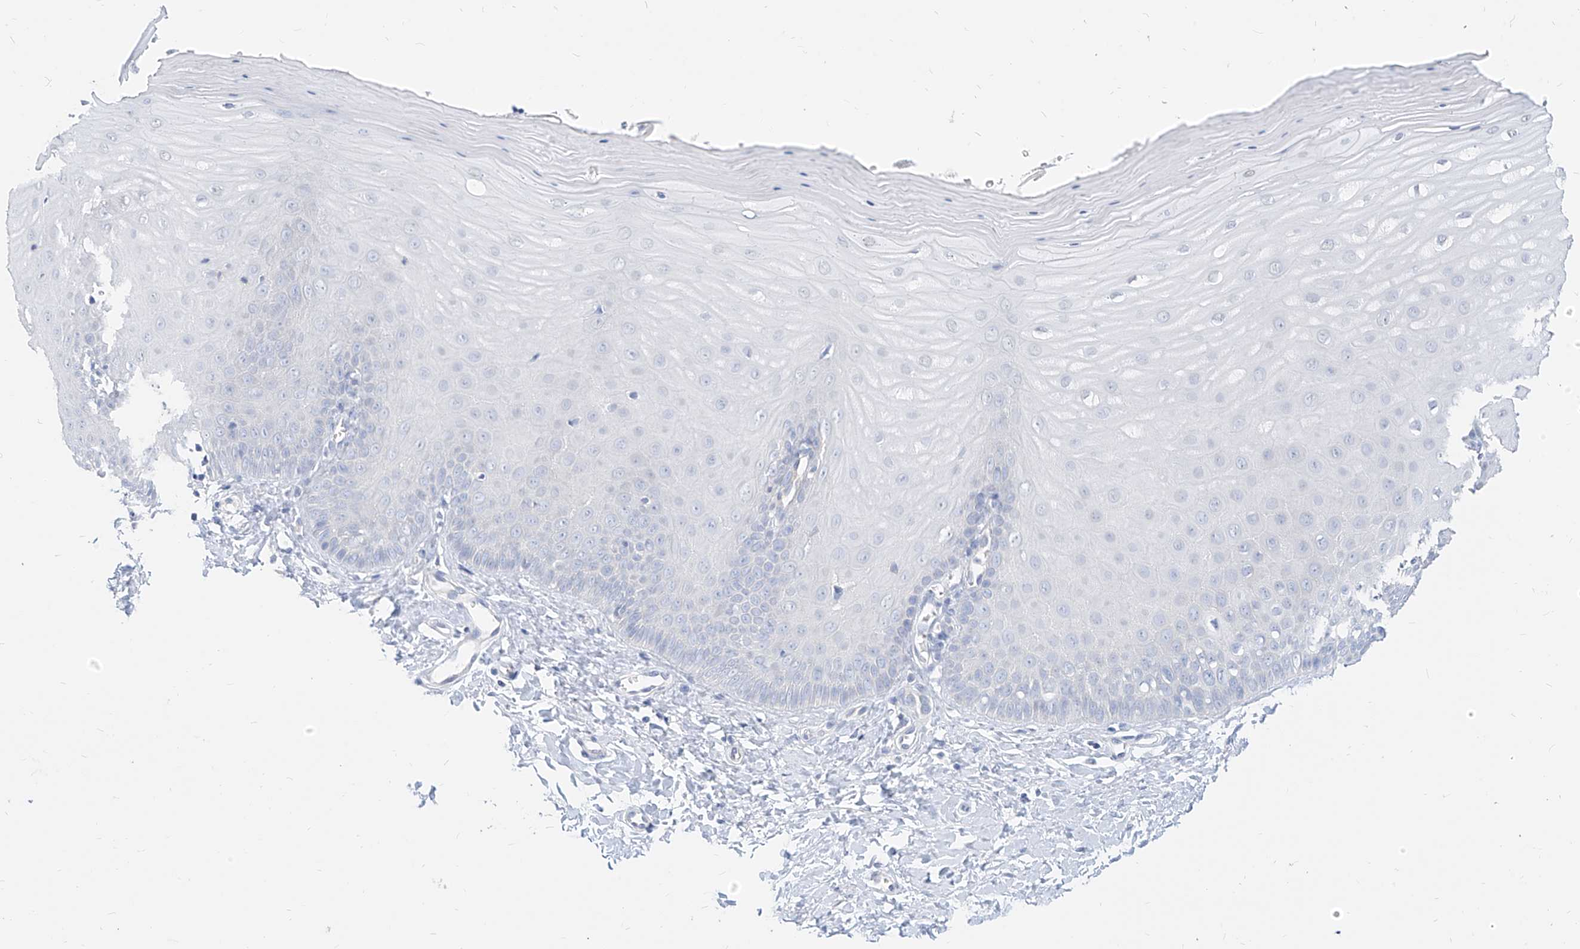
{"staining": {"intensity": "negative", "quantity": "none", "location": "none"}, "tissue": "cervix", "cell_type": "Glandular cells", "image_type": "normal", "snomed": [{"axis": "morphology", "description": "Normal tissue, NOS"}, {"axis": "topography", "description": "Cervix"}], "caption": "Immunohistochemistry of unremarkable human cervix exhibits no staining in glandular cells. (Brightfield microscopy of DAB immunohistochemistry at high magnification).", "gene": "ZZEF1", "patient": {"sex": "female", "age": 55}}